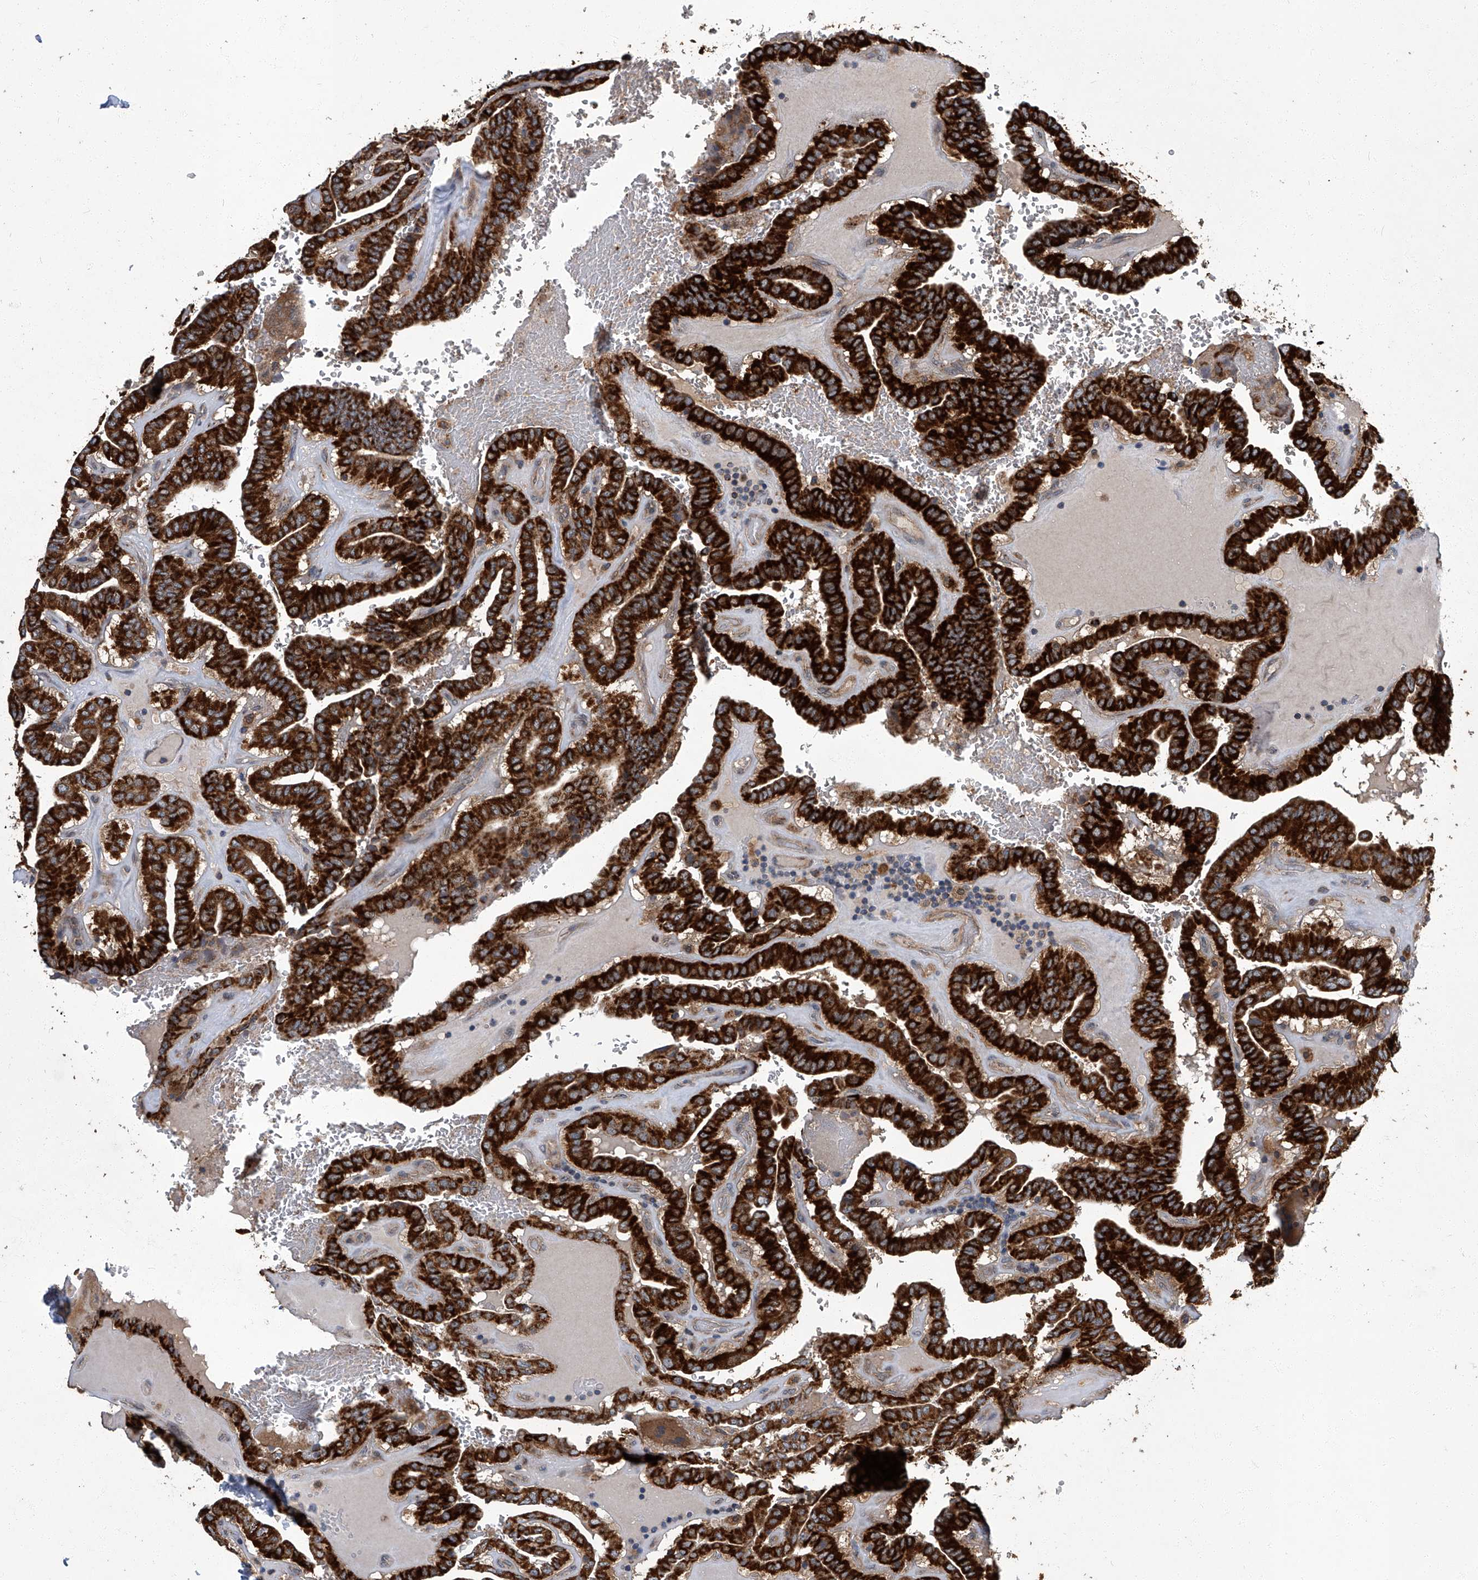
{"staining": {"intensity": "strong", "quantity": ">75%", "location": "cytoplasmic/membranous"}, "tissue": "thyroid cancer", "cell_type": "Tumor cells", "image_type": "cancer", "snomed": [{"axis": "morphology", "description": "Papillary adenocarcinoma, NOS"}, {"axis": "topography", "description": "Thyroid gland"}], "caption": "Immunohistochemistry (IHC) (DAB) staining of human thyroid papillary adenocarcinoma shows strong cytoplasmic/membranous protein staining in approximately >75% of tumor cells. Ihc stains the protein in brown and the nuclei are stained blue.", "gene": "TNFRSF13B", "patient": {"sex": "male", "age": 77}}